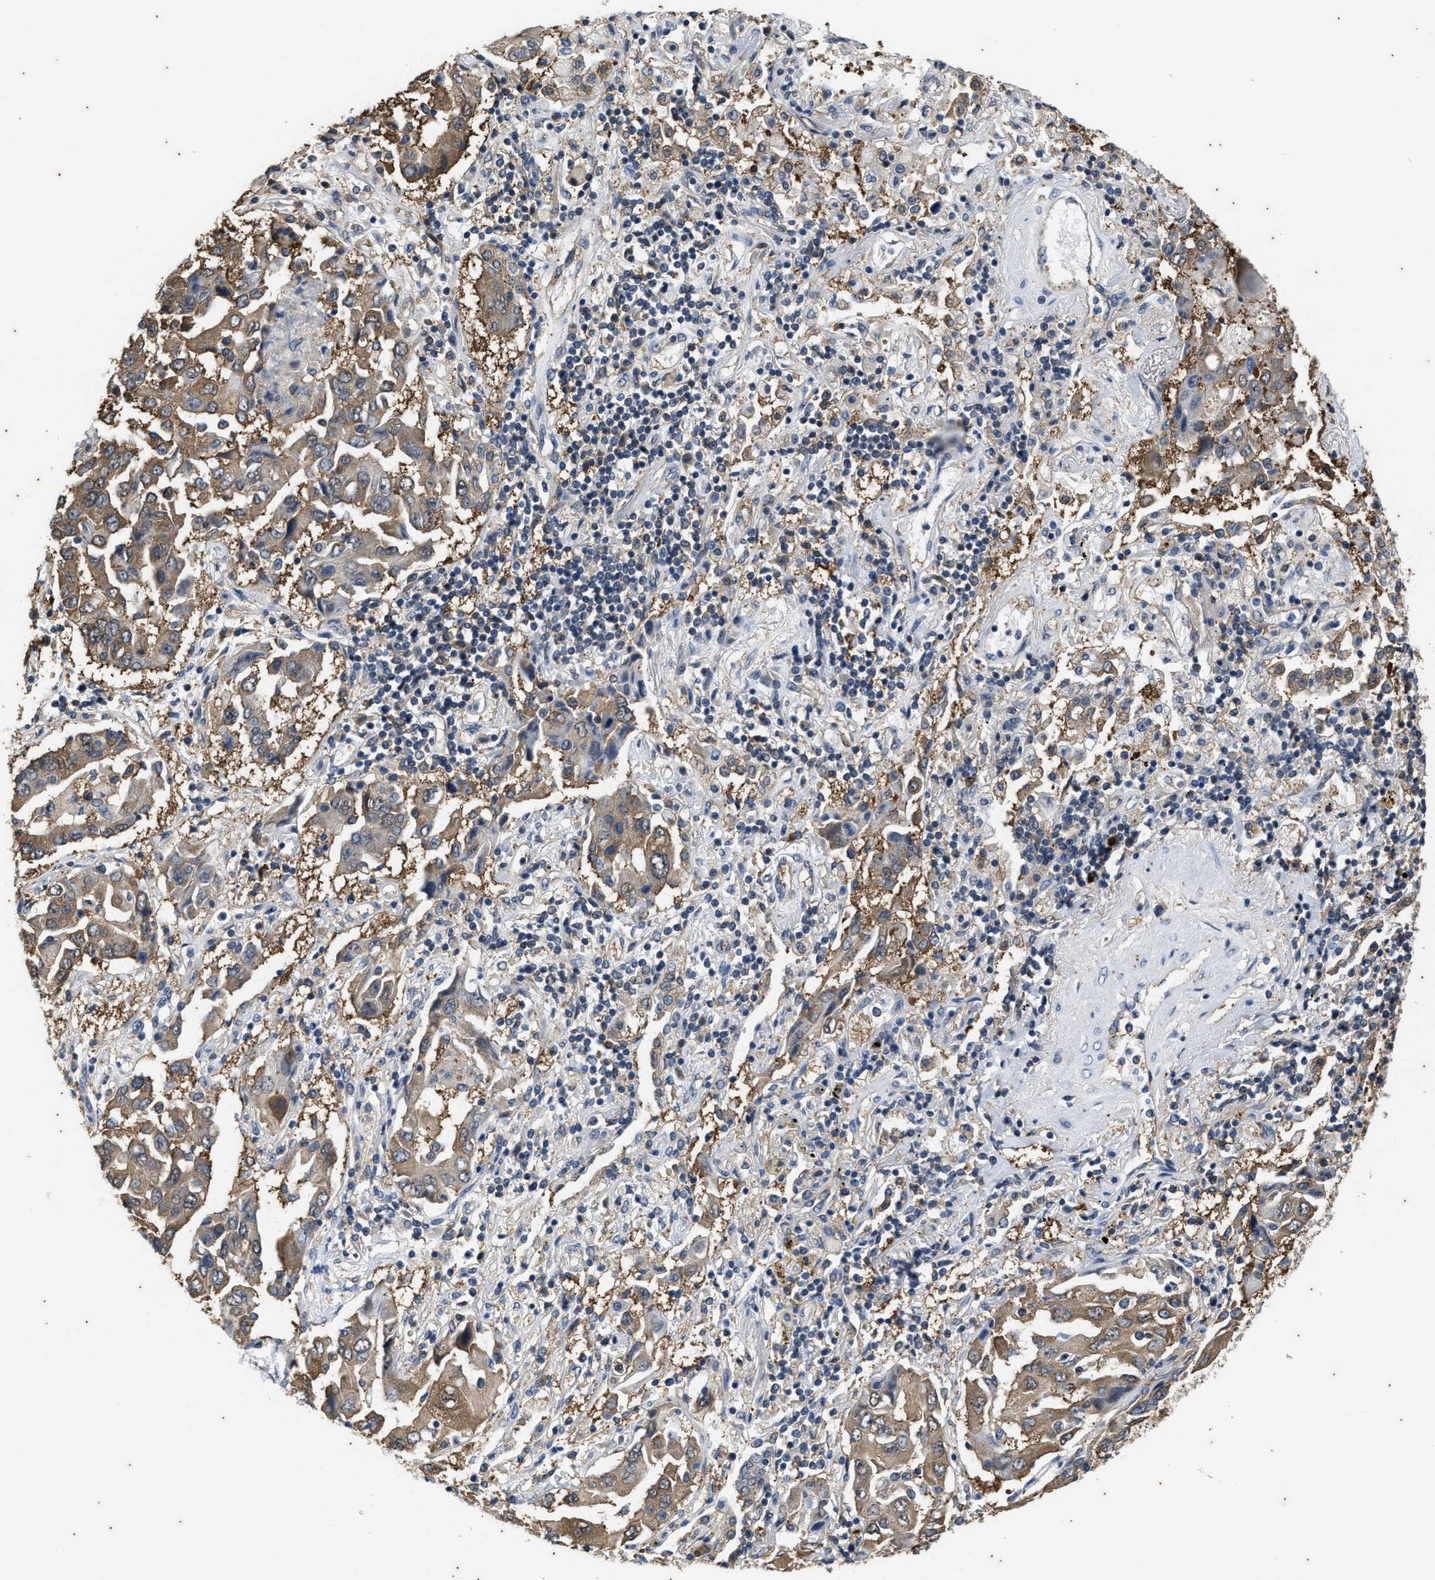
{"staining": {"intensity": "moderate", "quantity": ">75%", "location": "cytoplasmic/membranous"}, "tissue": "lung cancer", "cell_type": "Tumor cells", "image_type": "cancer", "snomed": [{"axis": "morphology", "description": "Adenocarcinoma, NOS"}, {"axis": "topography", "description": "Lung"}], "caption": "A high-resolution image shows IHC staining of lung cancer, which displays moderate cytoplasmic/membranous staining in about >75% of tumor cells. Using DAB (3,3'-diaminobenzidine) (brown) and hematoxylin (blue) stains, captured at high magnification using brightfield microscopy.", "gene": "COX19", "patient": {"sex": "female", "age": 65}}